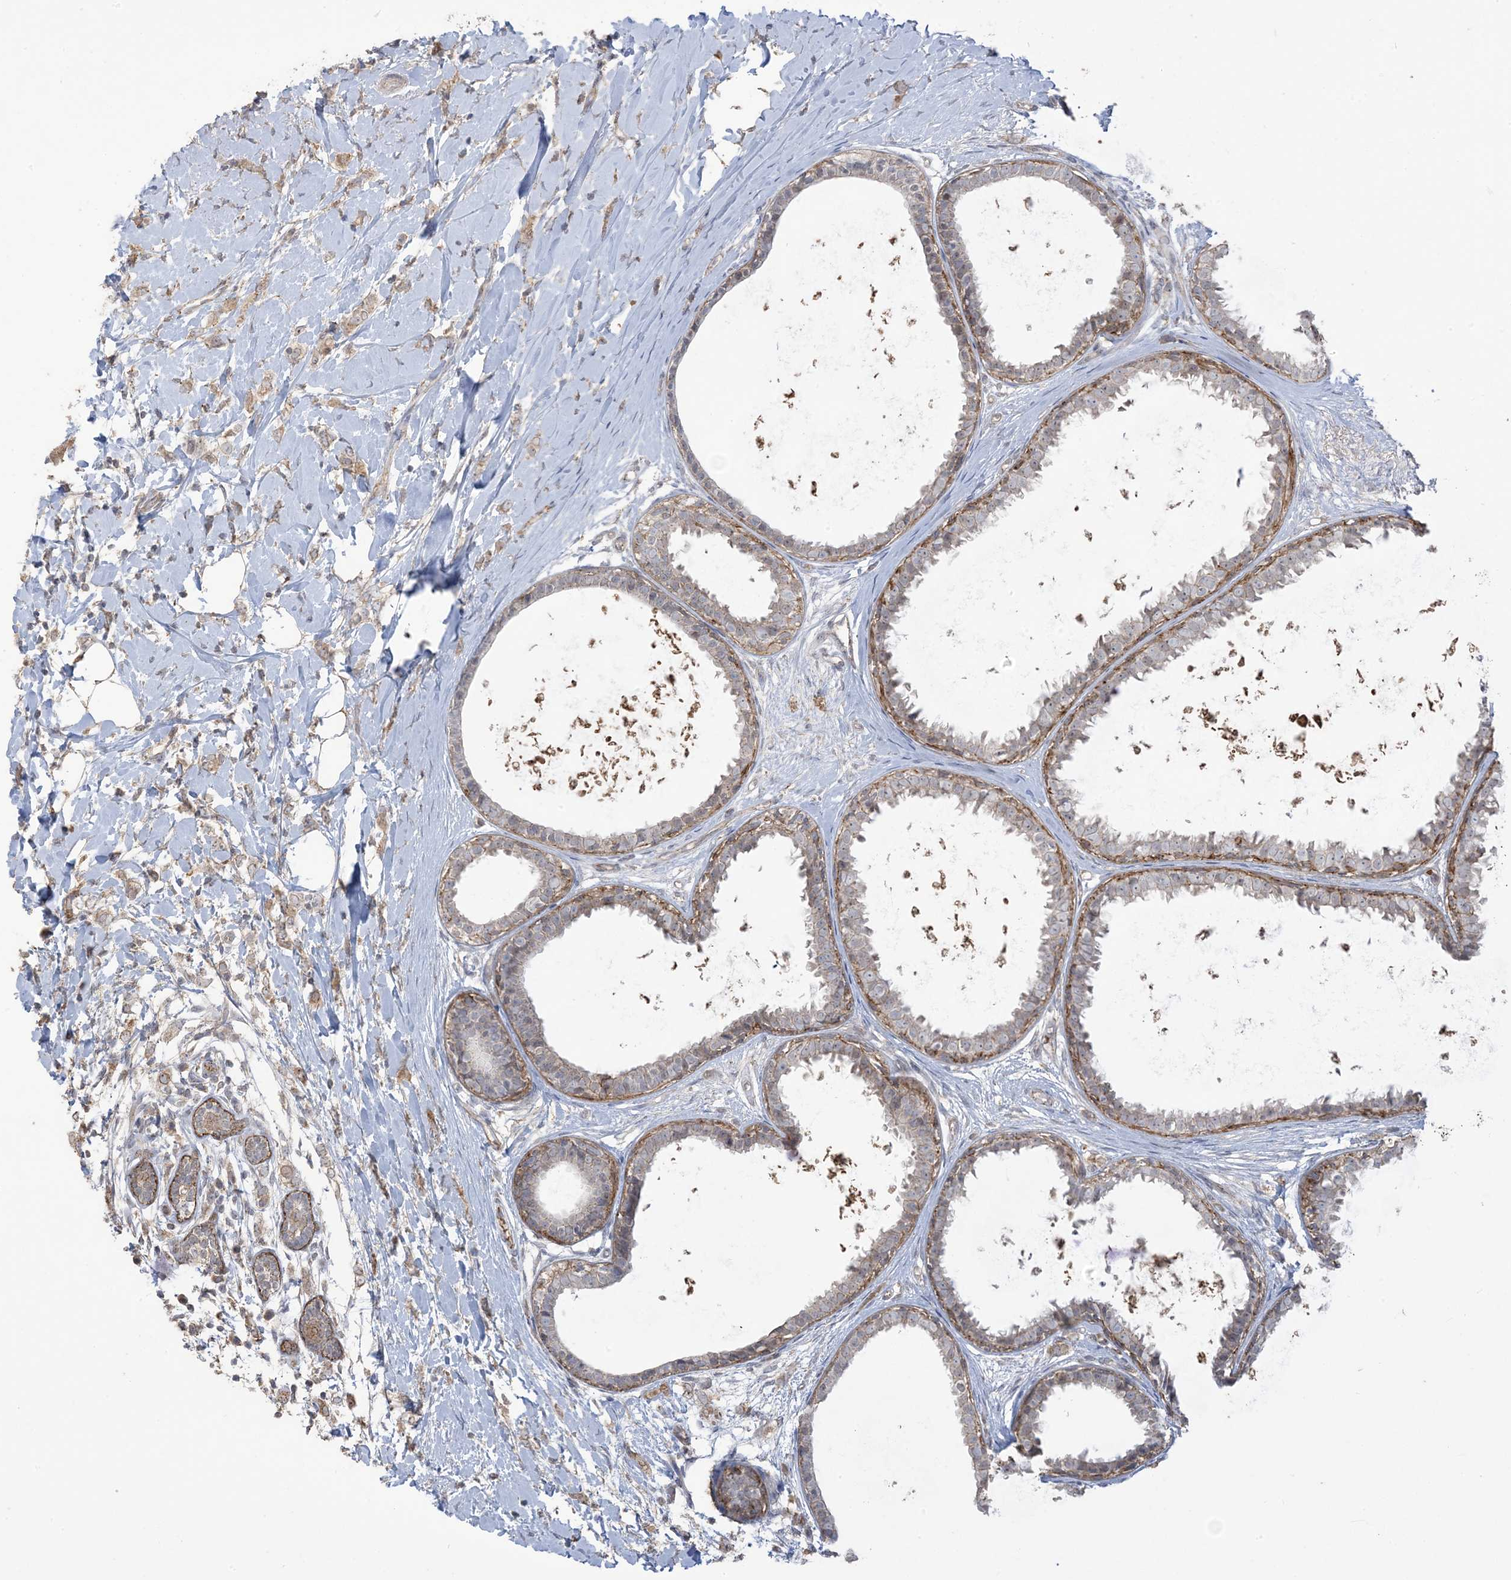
{"staining": {"intensity": "weak", "quantity": ">75%", "location": "cytoplasmic/membranous"}, "tissue": "breast cancer", "cell_type": "Tumor cells", "image_type": "cancer", "snomed": [{"axis": "morphology", "description": "Normal tissue, NOS"}, {"axis": "morphology", "description": "Lobular carcinoma"}, {"axis": "topography", "description": "Breast"}], "caption": "Protein staining exhibits weak cytoplasmic/membranous expression in approximately >75% of tumor cells in breast cancer (lobular carcinoma).", "gene": "KLHL18", "patient": {"sex": "female", "age": 47}}